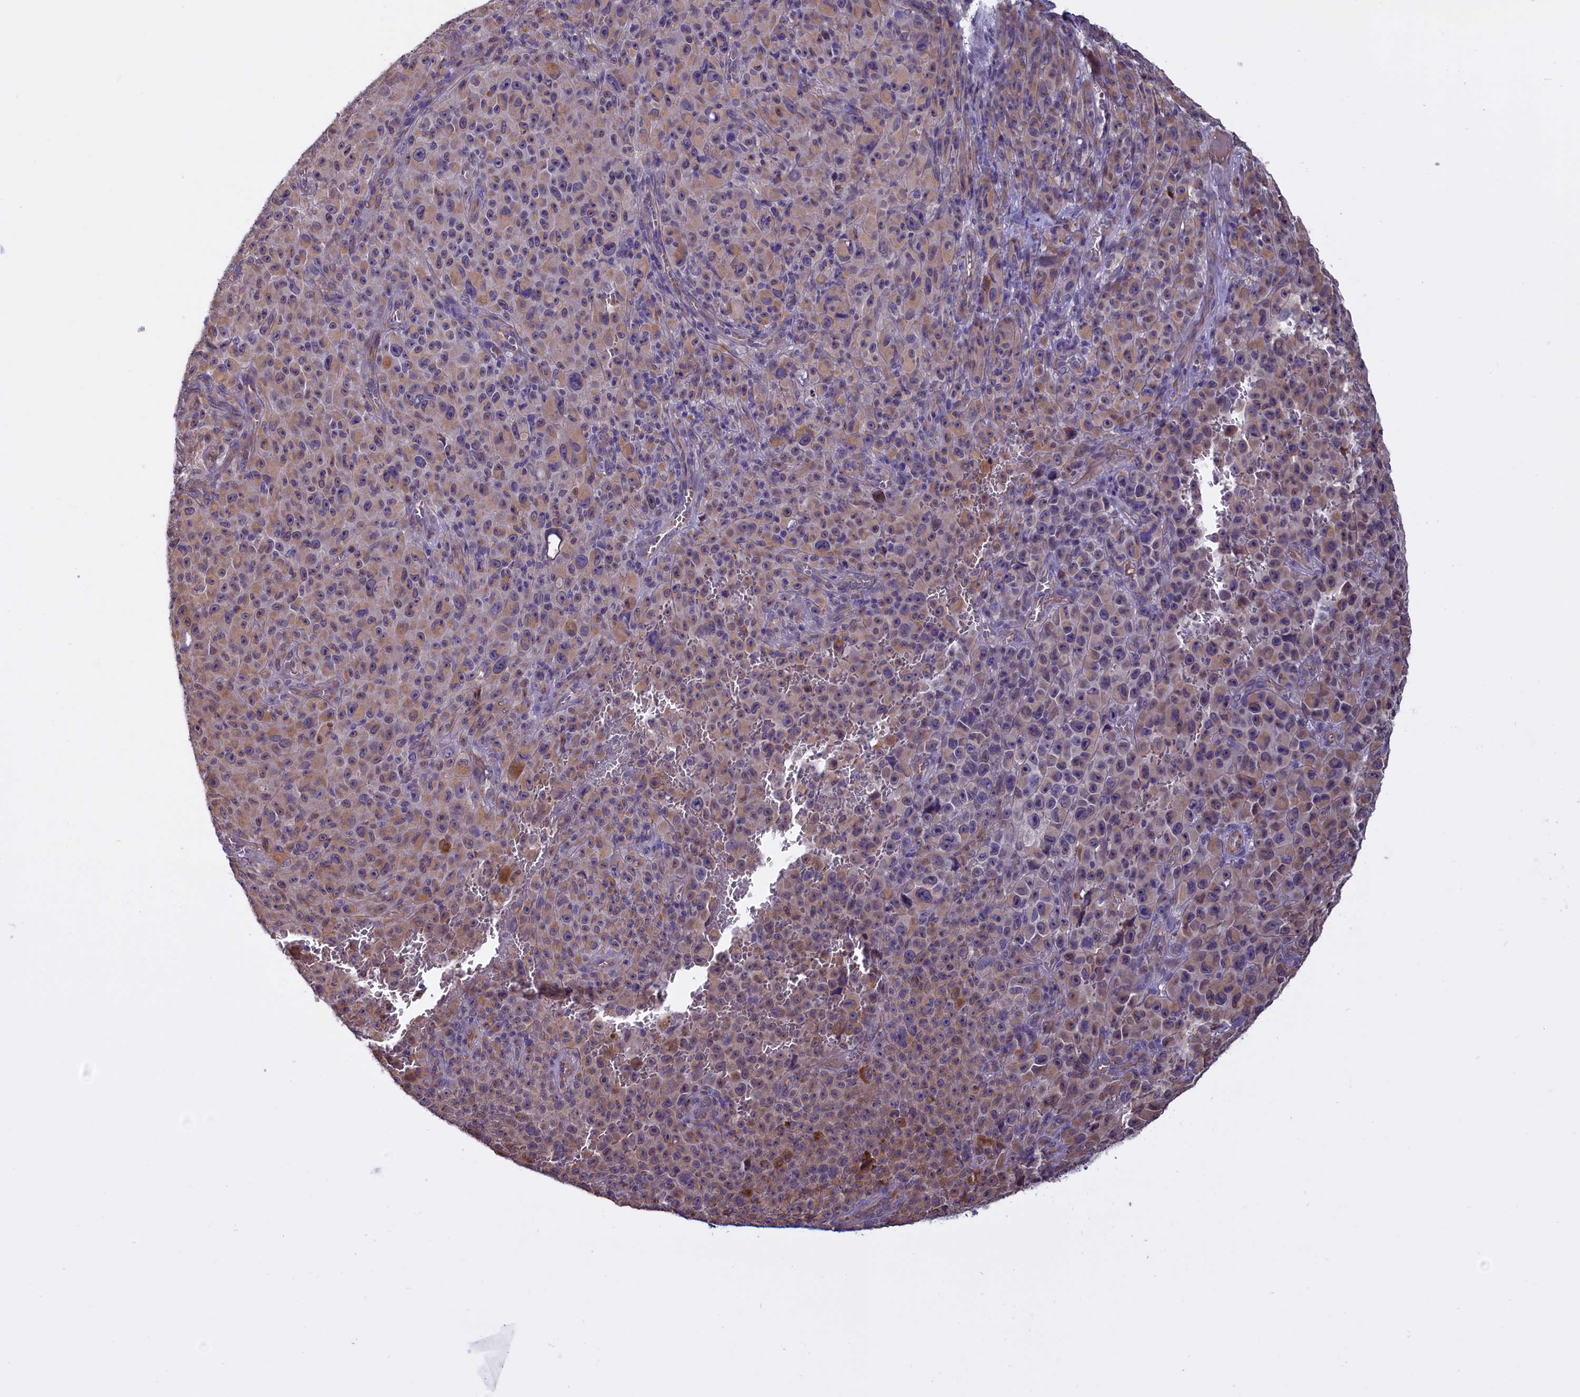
{"staining": {"intensity": "moderate", "quantity": ">75%", "location": "cytoplasmic/membranous"}, "tissue": "melanoma", "cell_type": "Tumor cells", "image_type": "cancer", "snomed": [{"axis": "morphology", "description": "Malignant melanoma, NOS"}, {"axis": "topography", "description": "Skin"}], "caption": "Melanoma stained with IHC shows moderate cytoplasmic/membranous expression in approximately >75% of tumor cells. Nuclei are stained in blue.", "gene": "PDILT", "patient": {"sex": "female", "age": 82}}